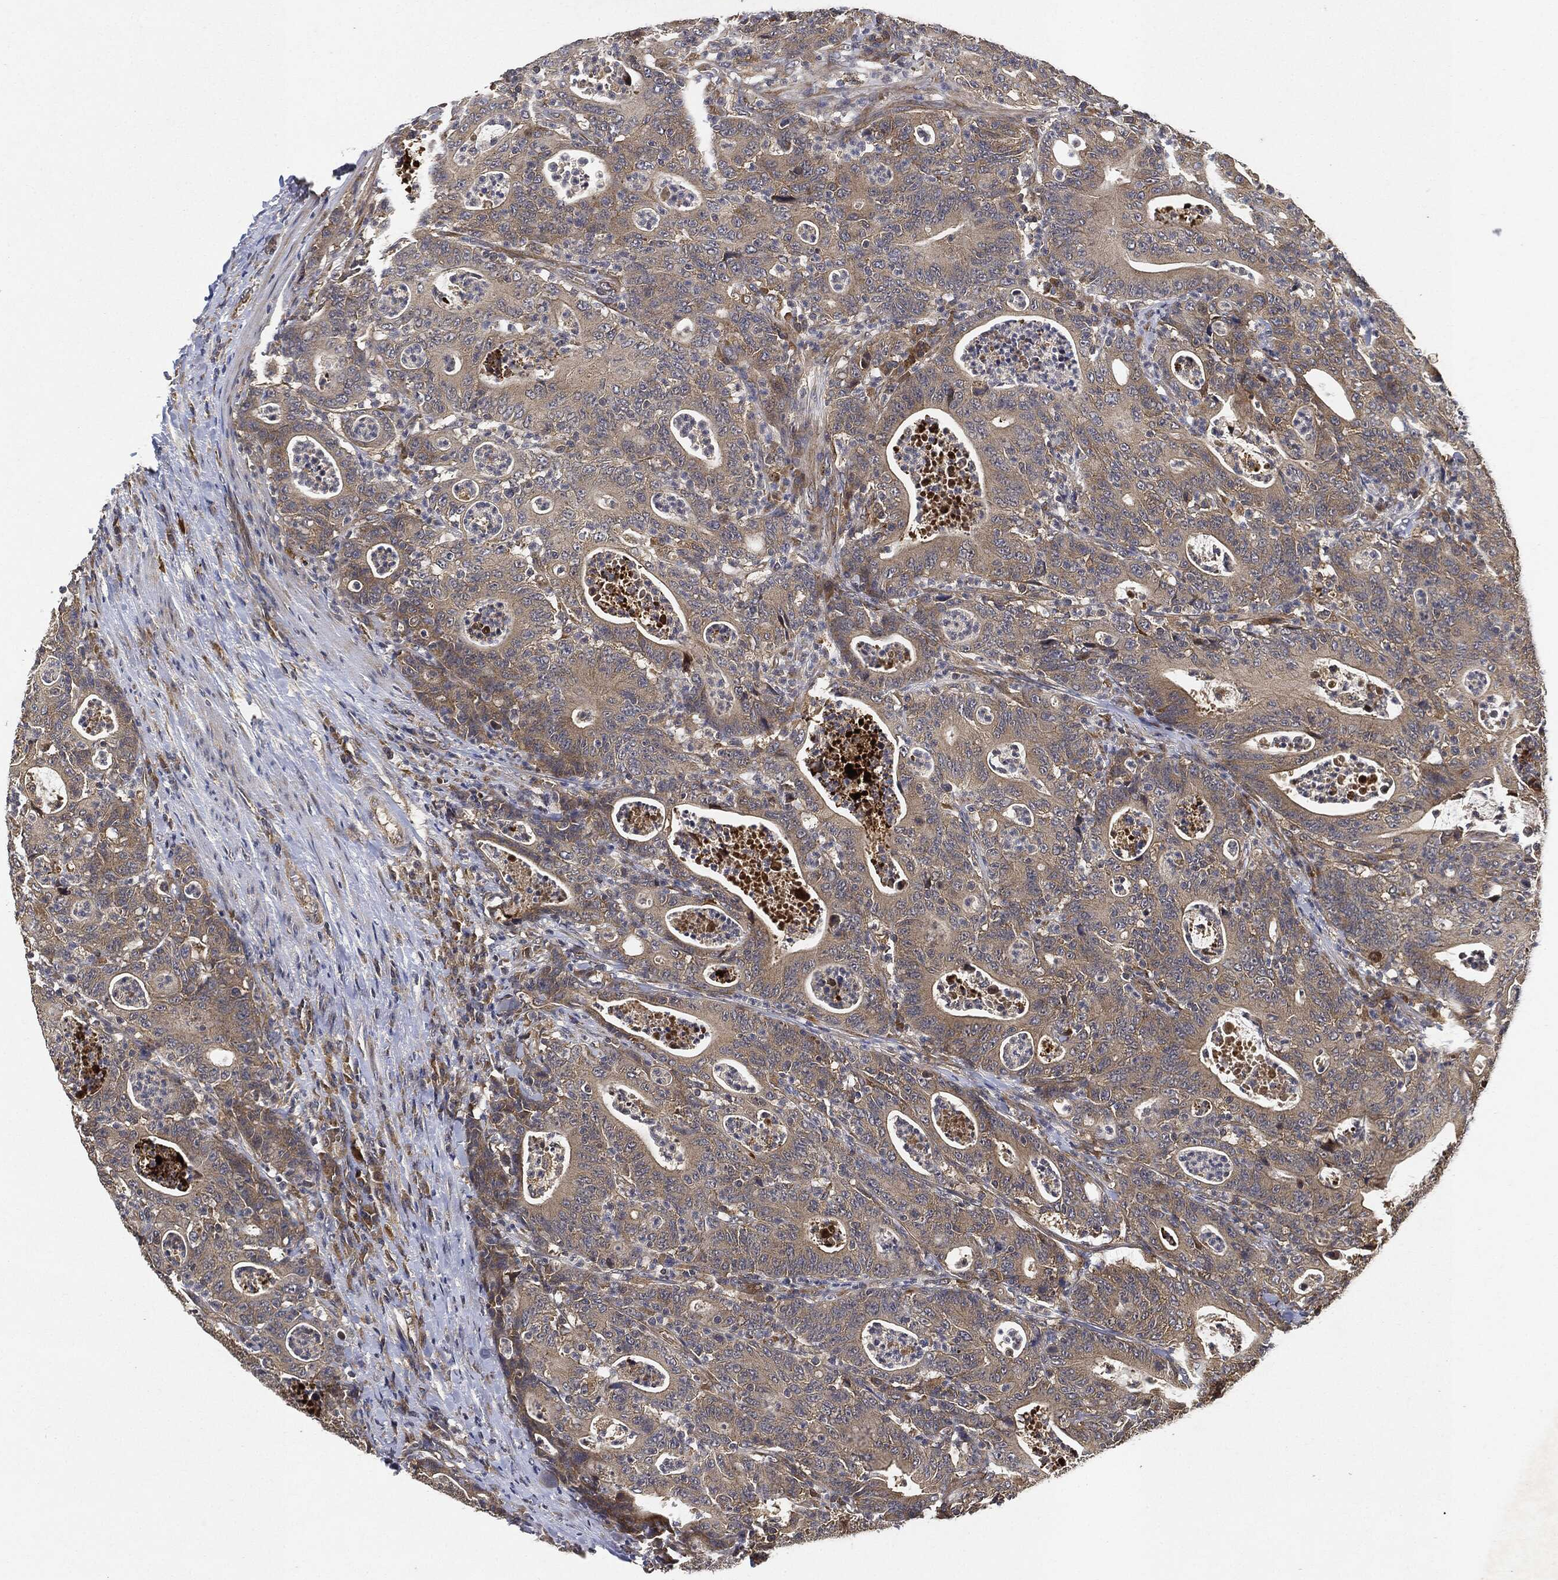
{"staining": {"intensity": "negative", "quantity": "none", "location": "none"}, "tissue": "colorectal cancer", "cell_type": "Tumor cells", "image_type": "cancer", "snomed": [{"axis": "morphology", "description": "Adenocarcinoma, NOS"}, {"axis": "topography", "description": "Colon"}], "caption": "Immunohistochemistry photomicrograph of human colorectal adenocarcinoma stained for a protein (brown), which demonstrates no staining in tumor cells.", "gene": "MLST8", "patient": {"sex": "male", "age": 70}}